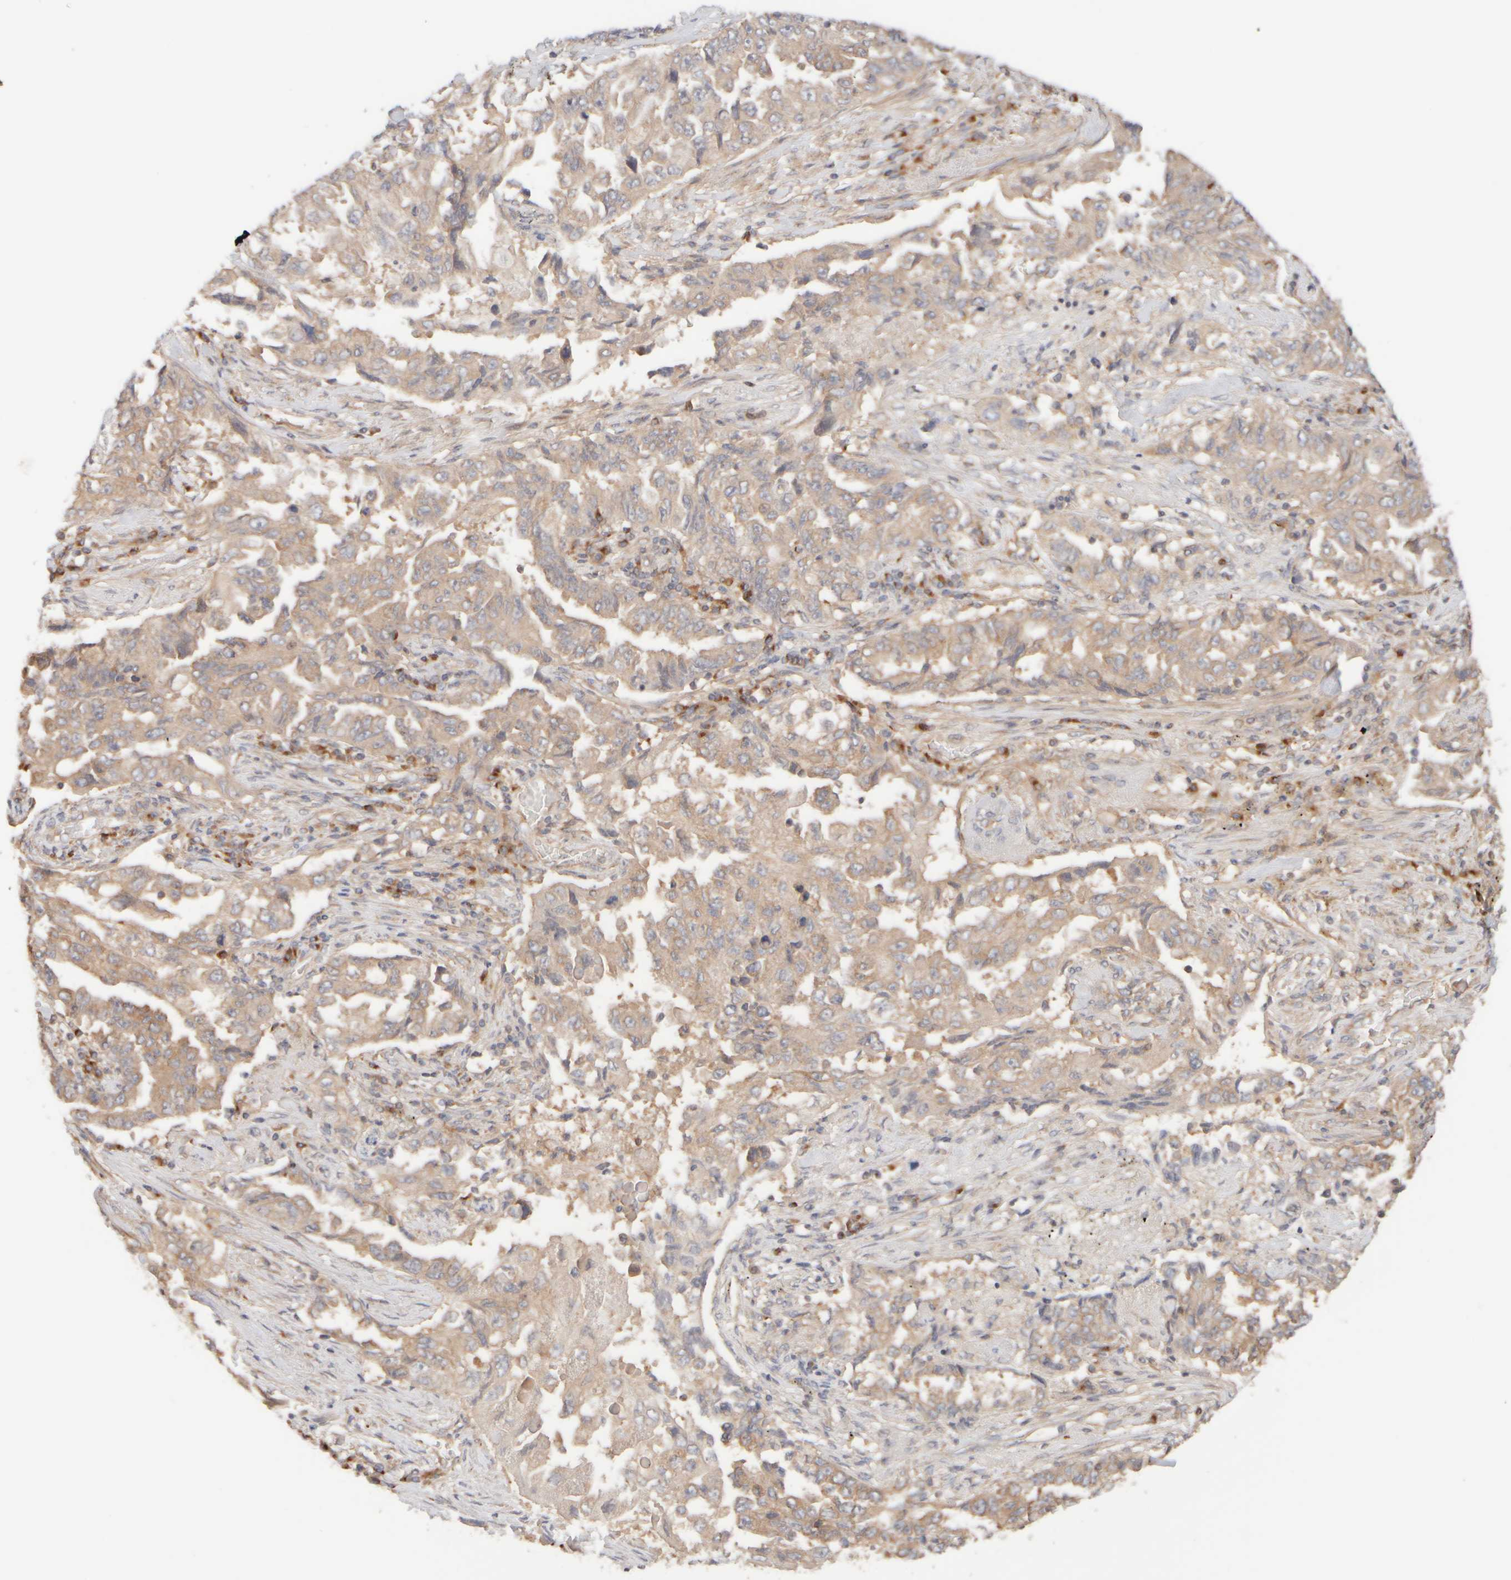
{"staining": {"intensity": "weak", "quantity": ">75%", "location": "cytoplasmic/membranous"}, "tissue": "lung cancer", "cell_type": "Tumor cells", "image_type": "cancer", "snomed": [{"axis": "morphology", "description": "Adenocarcinoma, NOS"}, {"axis": "topography", "description": "Lung"}], "caption": "This is a micrograph of IHC staining of lung adenocarcinoma, which shows weak staining in the cytoplasmic/membranous of tumor cells.", "gene": "RABEP1", "patient": {"sex": "female", "age": 51}}